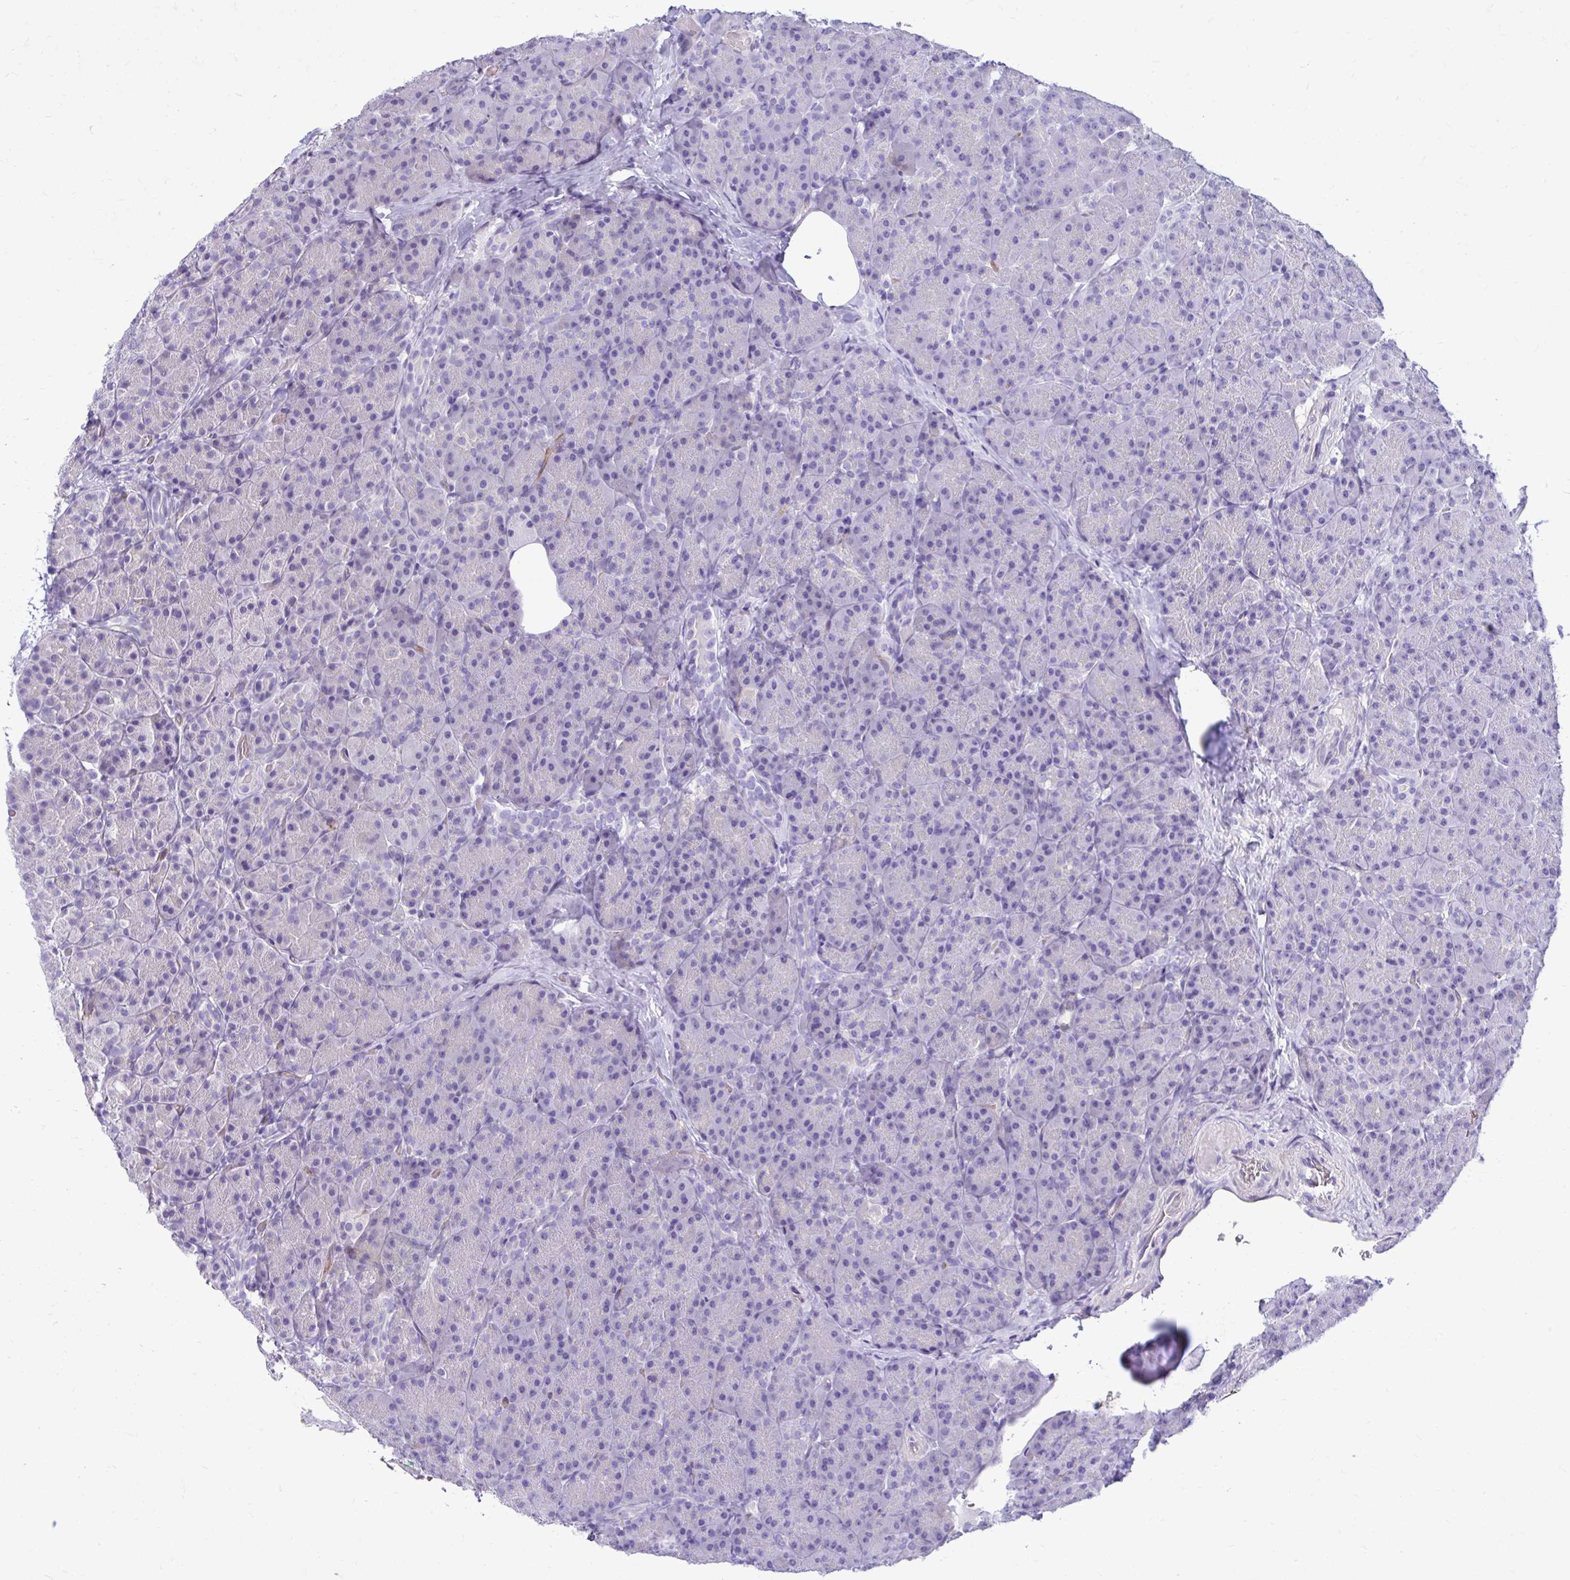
{"staining": {"intensity": "negative", "quantity": "none", "location": "none"}, "tissue": "pancreas", "cell_type": "Exocrine glandular cells", "image_type": "normal", "snomed": [{"axis": "morphology", "description": "Normal tissue, NOS"}, {"axis": "topography", "description": "Pancreas"}], "caption": "Image shows no protein staining in exocrine glandular cells of unremarkable pancreas.", "gene": "ABCG2", "patient": {"sex": "male", "age": 57}}